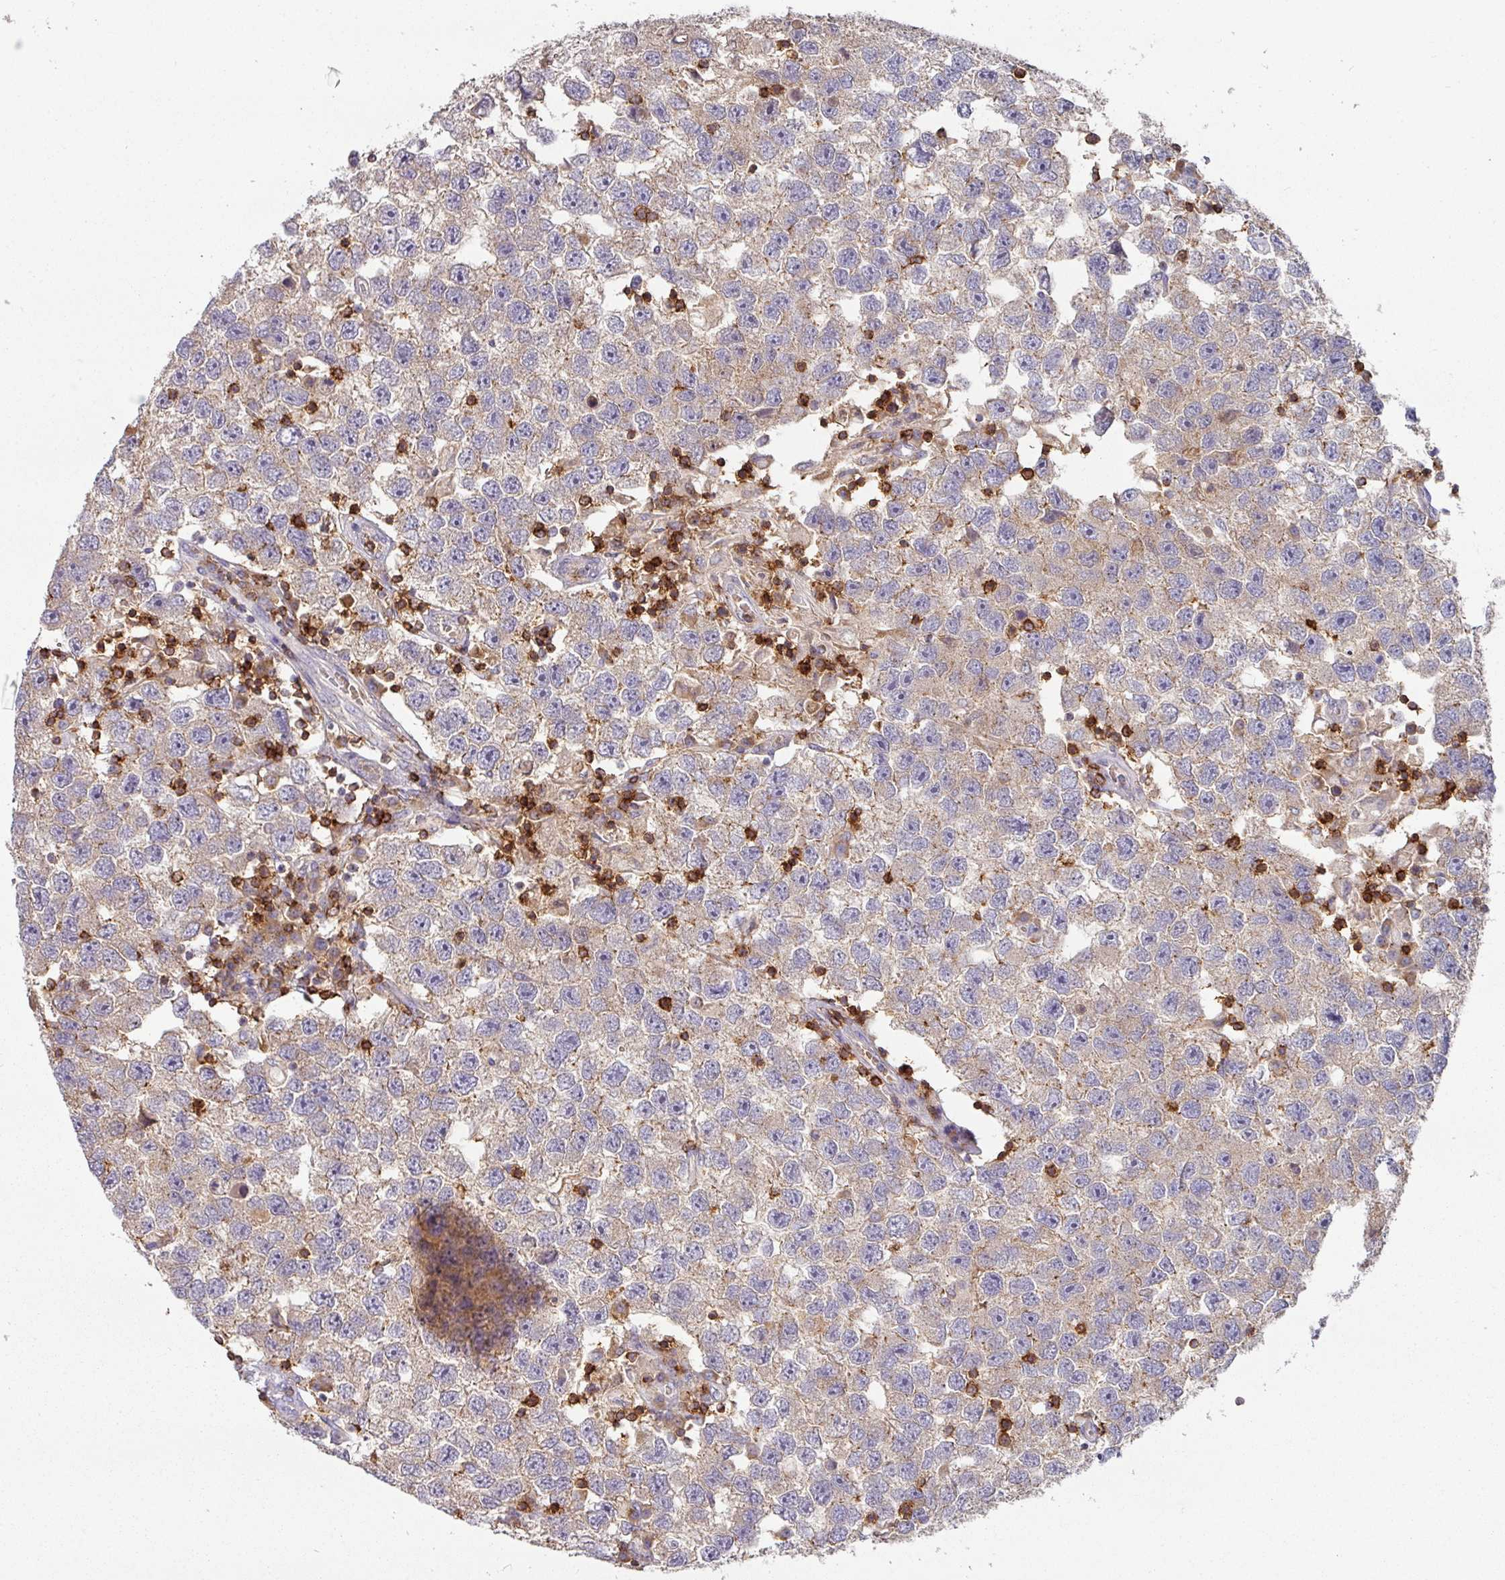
{"staining": {"intensity": "weak", "quantity": ">75%", "location": "cytoplasmic/membranous"}, "tissue": "testis cancer", "cell_type": "Tumor cells", "image_type": "cancer", "snomed": [{"axis": "morphology", "description": "Seminoma, NOS"}, {"axis": "topography", "description": "Testis"}], "caption": "A low amount of weak cytoplasmic/membranous expression is present in approximately >75% of tumor cells in seminoma (testis) tissue.", "gene": "CD3G", "patient": {"sex": "male", "age": 26}}